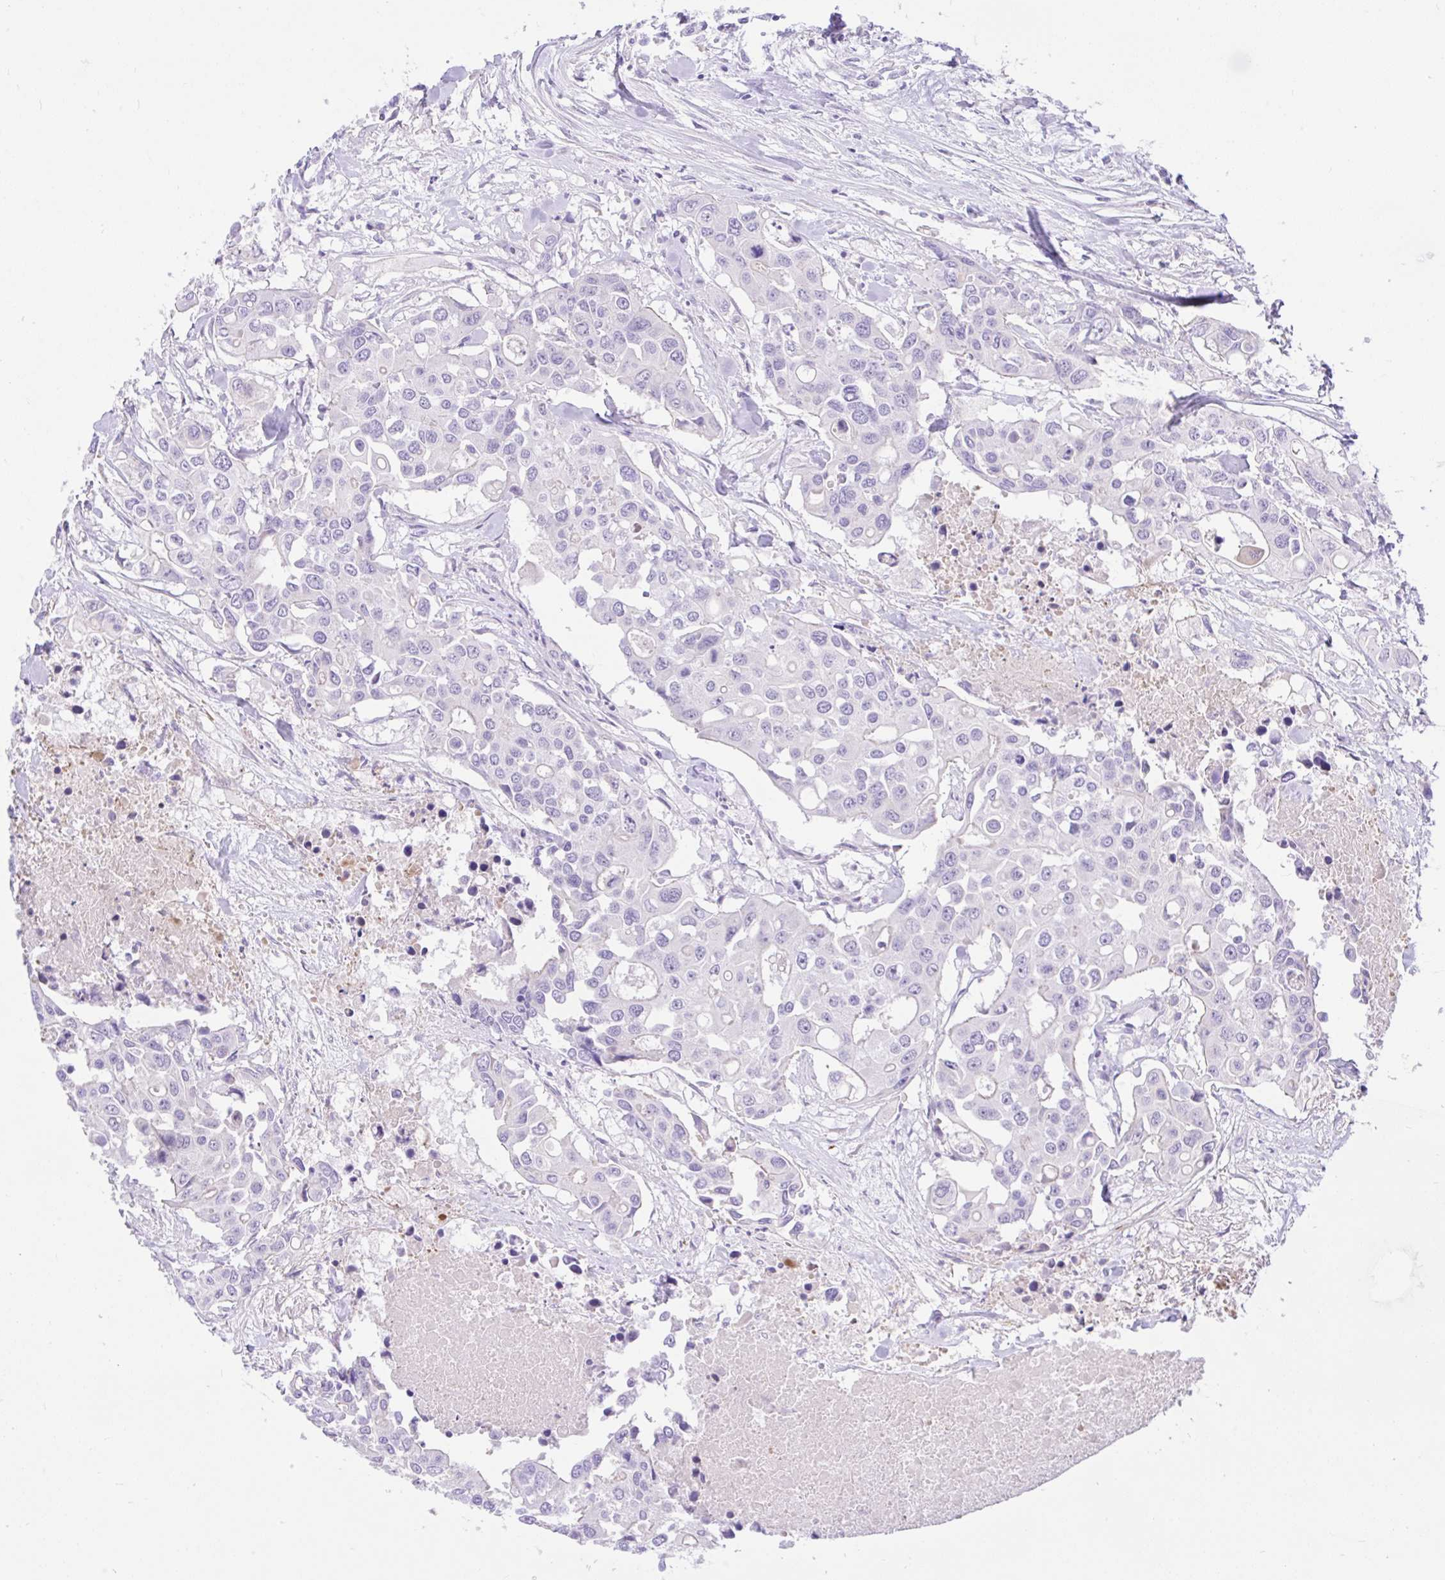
{"staining": {"intensity": "negative", "quantity": "none", "location": "none"}, "tissue": "colorectal cancer", "cell_type": "Tumor cells", "image_type": "cancer", "snomed": [{"axis": "morphology", "description": "Adenocarcinoma, NOS"}, {"axis": "topography", "description": "Colon"}], "caption": "Immunohistochemistry of human colorectal cancer displays no expression in tumor cells.", "gene": "ZNF101", "patient": {"sex": "male", "age": 77}}